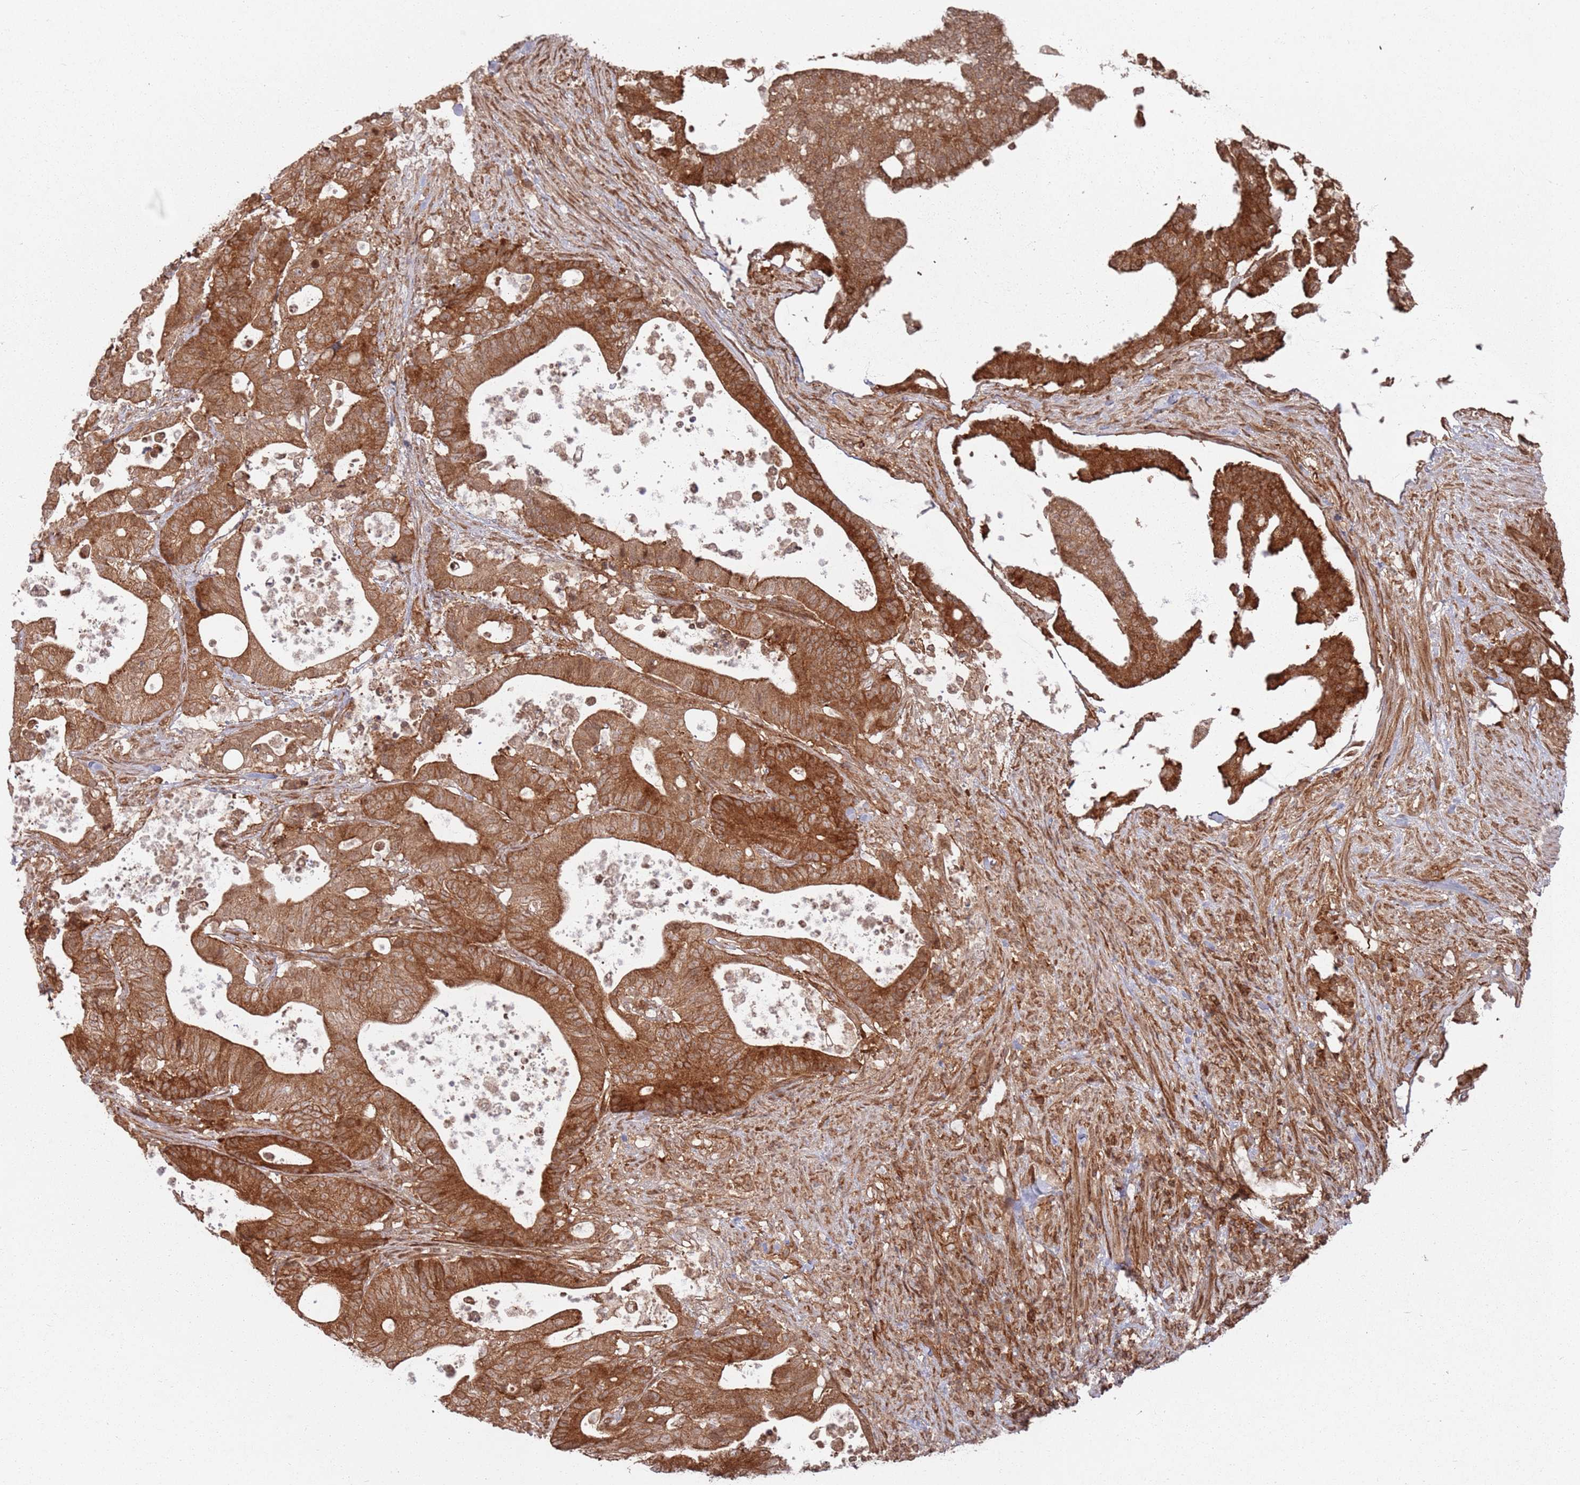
{"staining": {"intensity": "strong", "quantity": ">75%", "location": "cytoplasmic/membranous"}, "tissue": "colorectal cancer", "cell_type": "Tumor cells", "image_type": "cancer", "snomed": [{"axis": "morphology", "description": "Adenocarcinoma, NOS"}, {"axis": "topography", "description": "Colon"}], "caption": "DAB immunohistochemical staining of human colorectal cancer (adenocarcinoma) displays strong cytoplasmic/membranous protein positivity in about >75% of tumor cells. The protein of interest is stained brown, and the nuclei are stained in blue (DAB IHC with brightfield microscopy, high magnification).", "gene": "PIH1D1", "patient": {"sex": "female", "age": 84}}